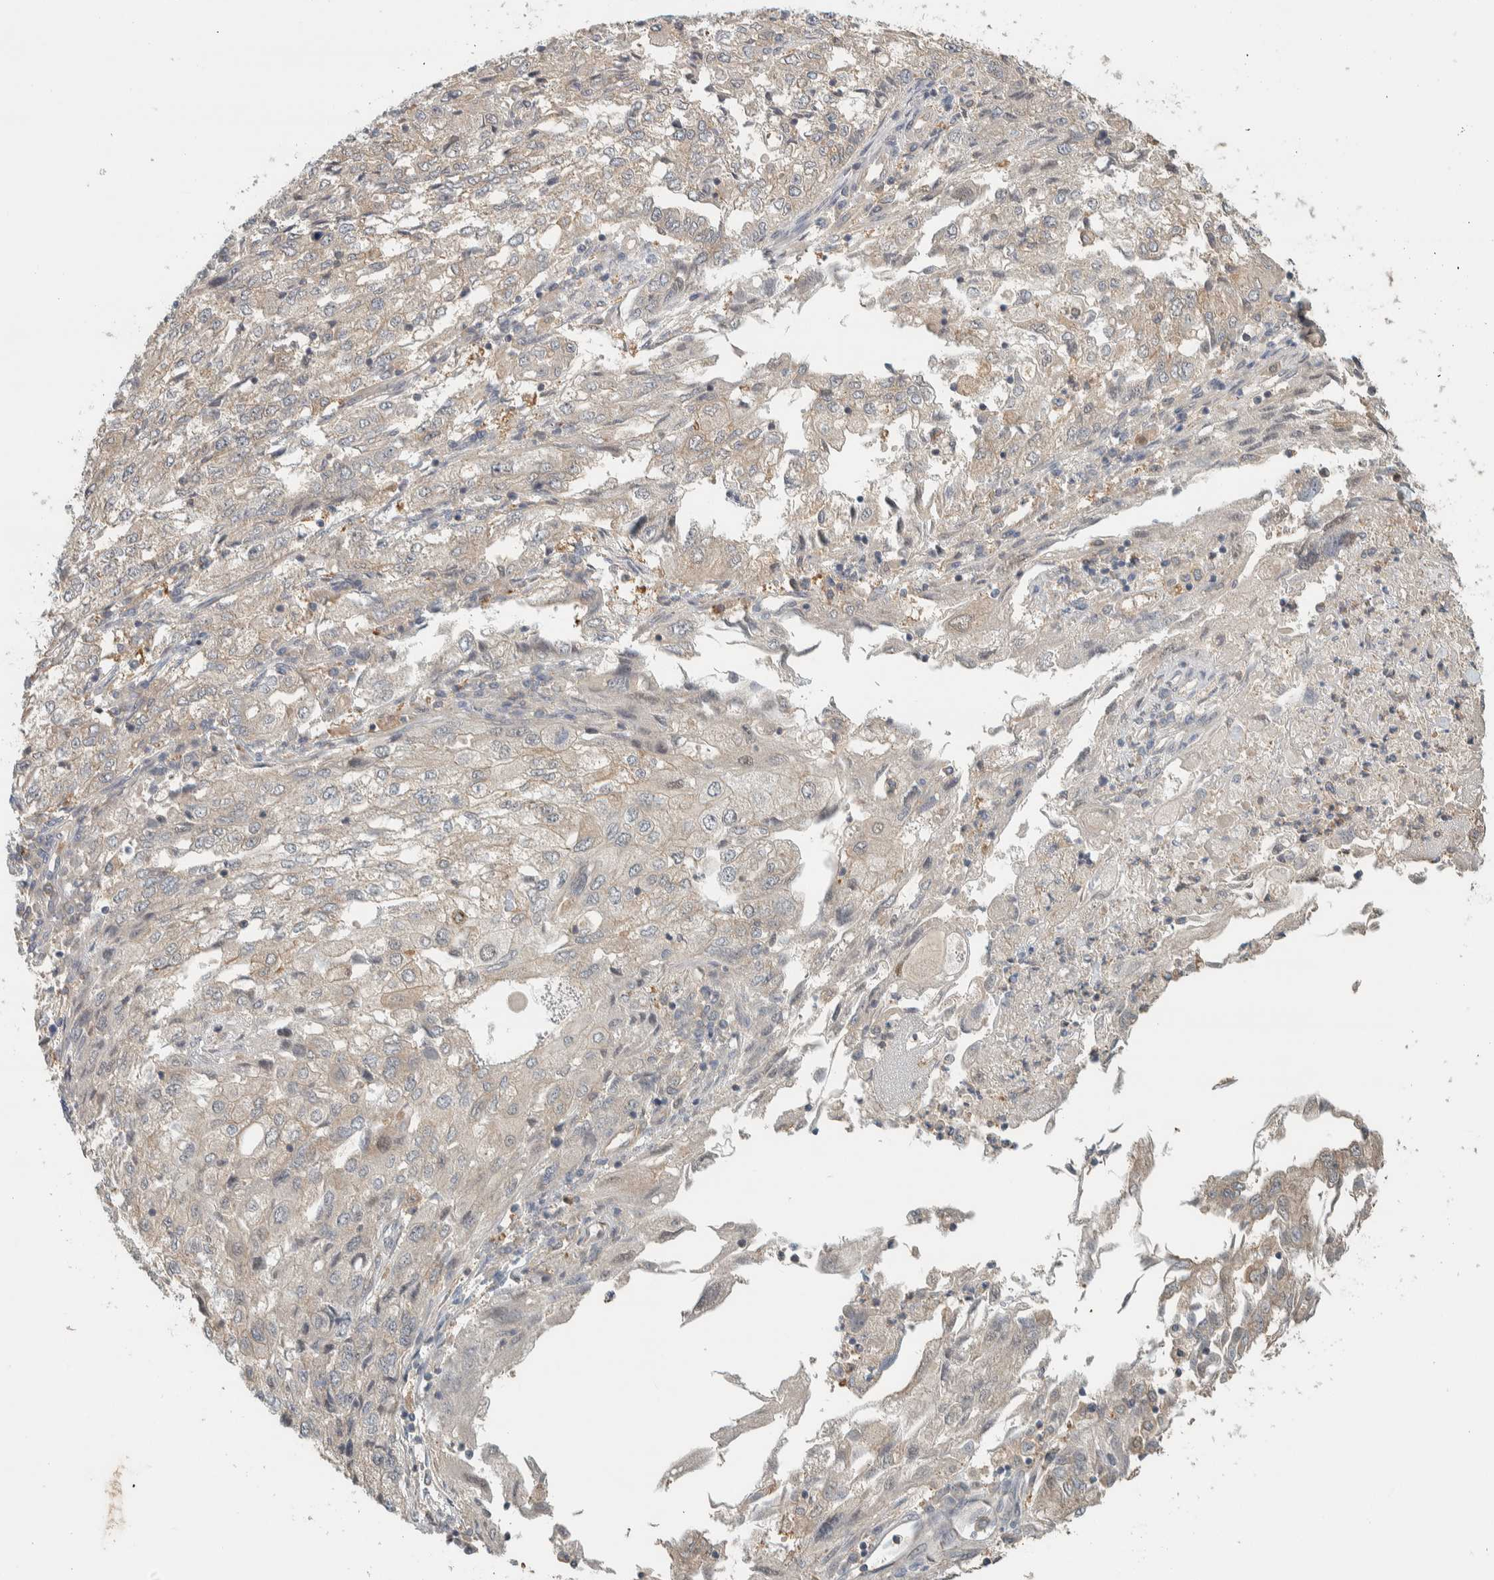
{"staining": {"intensity": "negative", "quantity": "none", "location": "none"}, "tissue": "endometrial cancer", "cell_type": "Tumor cells", "image_type": "cancer", "snomed": [{"axis": "morphology", "description": "Adenocarcinoma, NOS"}, {"axis": "topography", "description": "Endometrium"}], "caption": "High power microscopy photomicrograph of an IHC micrograph of endometrial cancer (adenocarcinoma), revealing no significant expression in tumor cells.", "gene": "RAB11FIP1", "patient": {"sex": "female", "age": 49}}